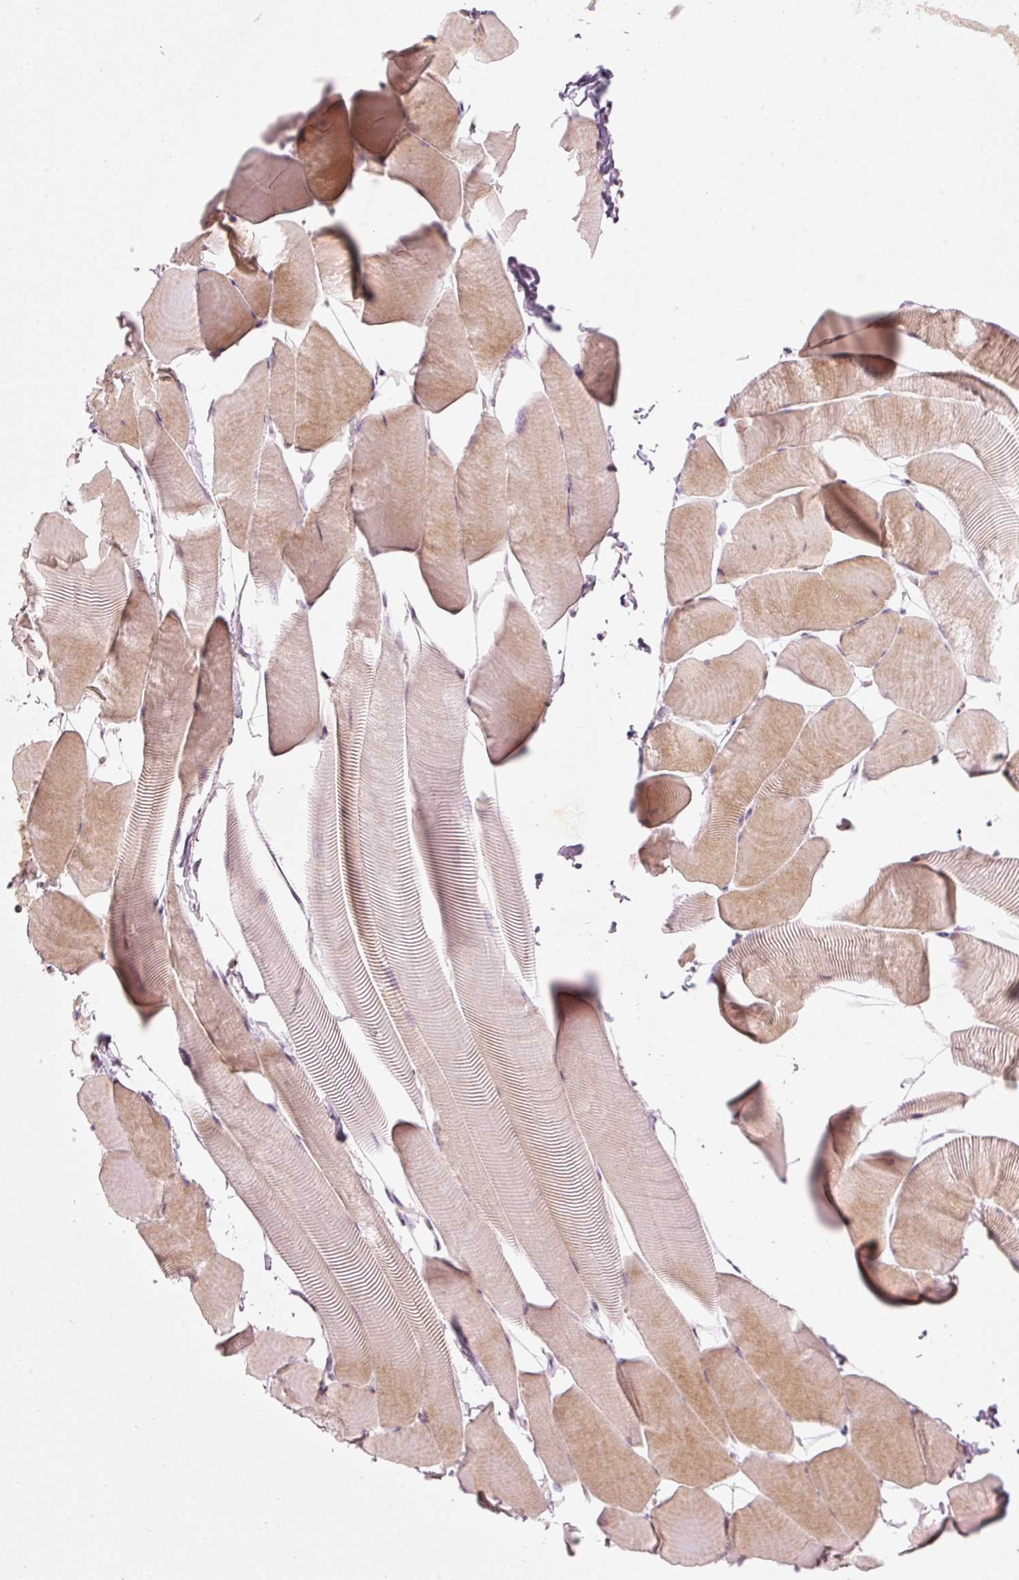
{"staining": {"intensity": "moderate", "quantity": "25%-75%", "location": "cytoplasmic/membranous"}, "tissue": "skeletal muscle", "cell_type": "Myocytes", "image_type": "normal", "snomed": [{"axis": "morphology", "description": "Normal tissue, NOS"}, {"axis": "topography", "description": "Skeletal muscle"}], "caption": "Brown immunohistochemical staining in benign human skeletal muscle displays moderate cytoplasmic/membranous staining in about 25%-75% of myocytes. (brown staining indicates protein expression, while blue staining denotes nuclei).", "gene": "SLC20A1", "patient": {"sex": "male", "age": 25}}